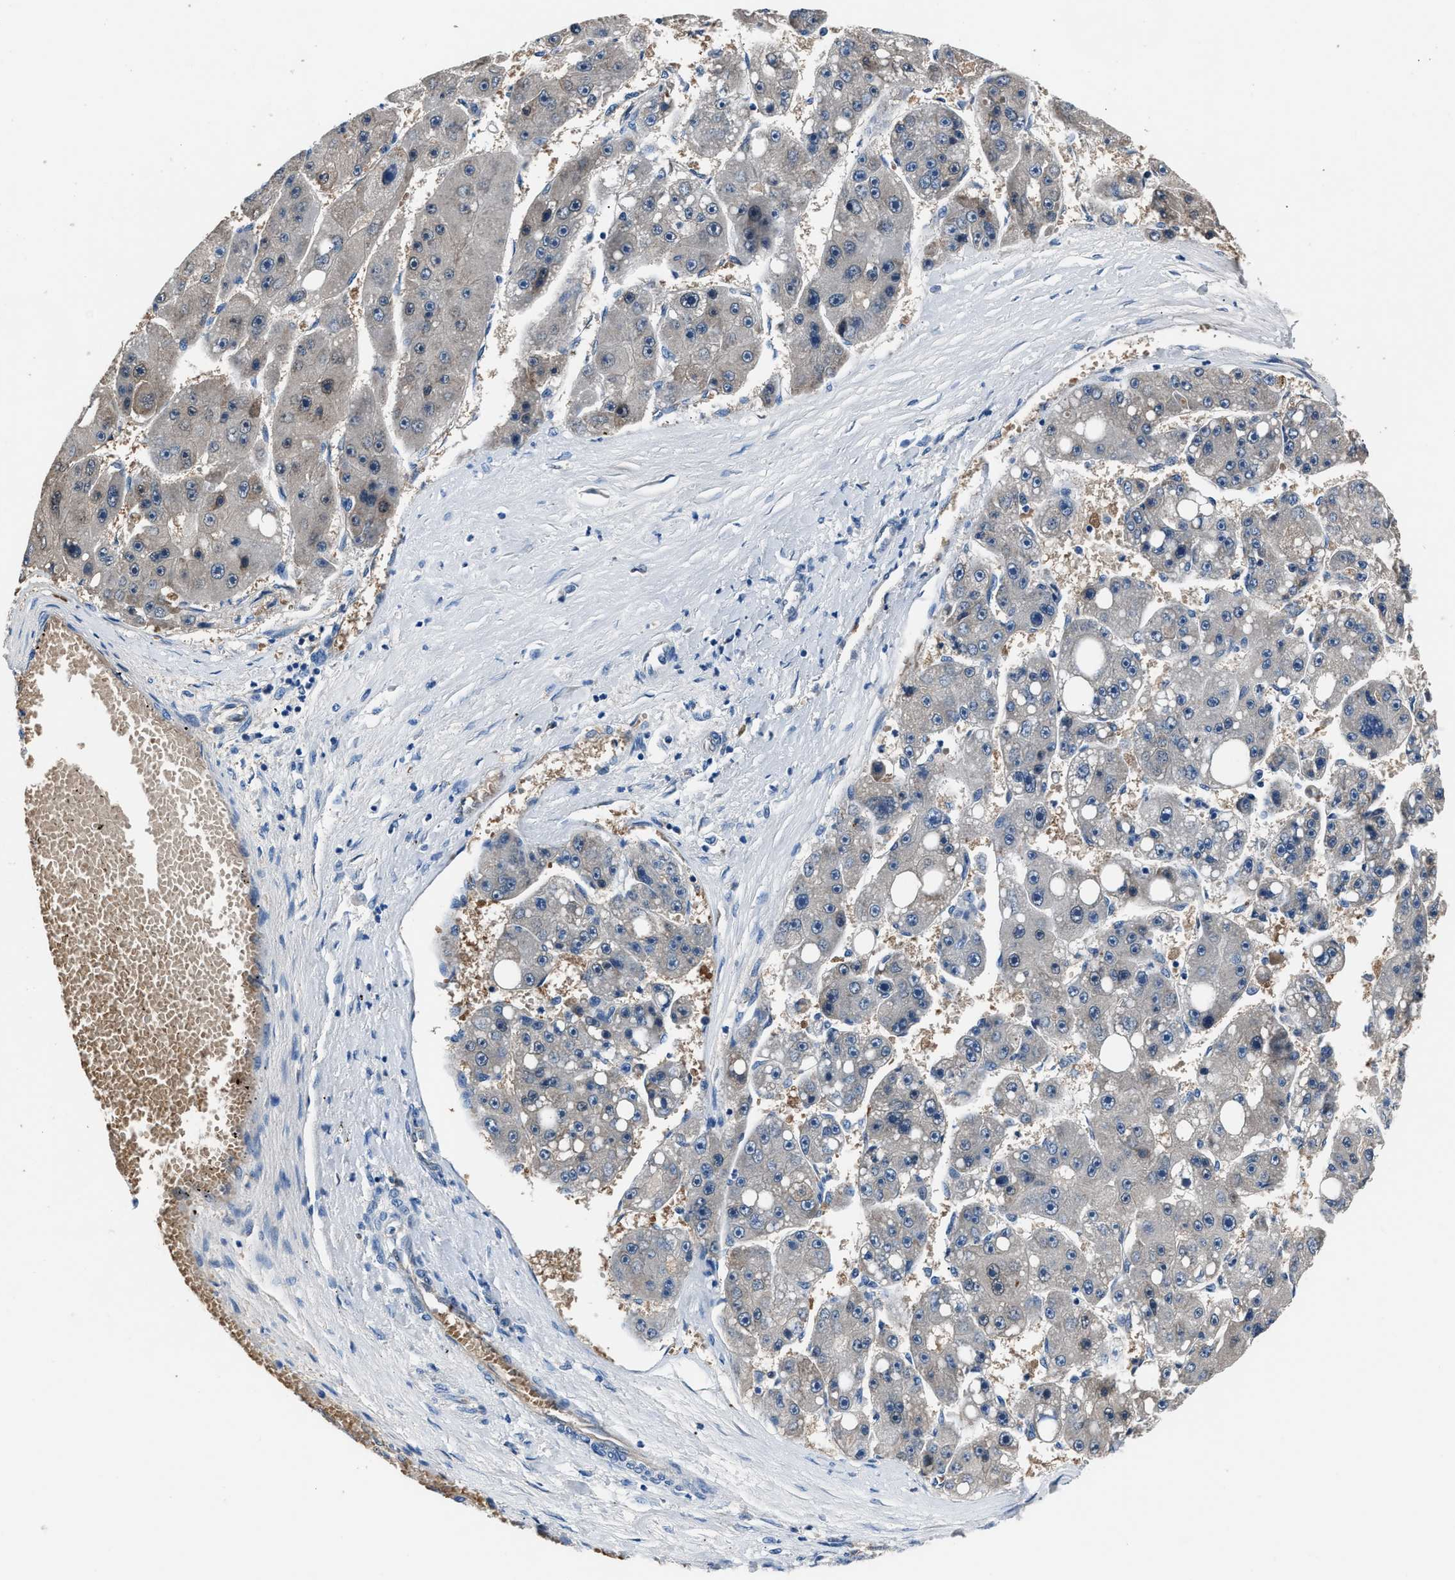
{"staining": {"intensity": "negative", "quantity": "none", "location": "none"}, "tissue": "liver cancer", "cell_type": "Tumor cells", "image_type": "cancer", "snomed": [{"axis": "morphology", "description": "Carcinoma, Hepatocellular, NOS"}, {"axis": "topography", "description": "Liver"}], "caption": "The photomicrograph reveals no significant staining in tumor cells of liver cancer (hepatocellular carcinoma).", "gene": "PPA1", "patient": {"sex": "female", "age": 61}}